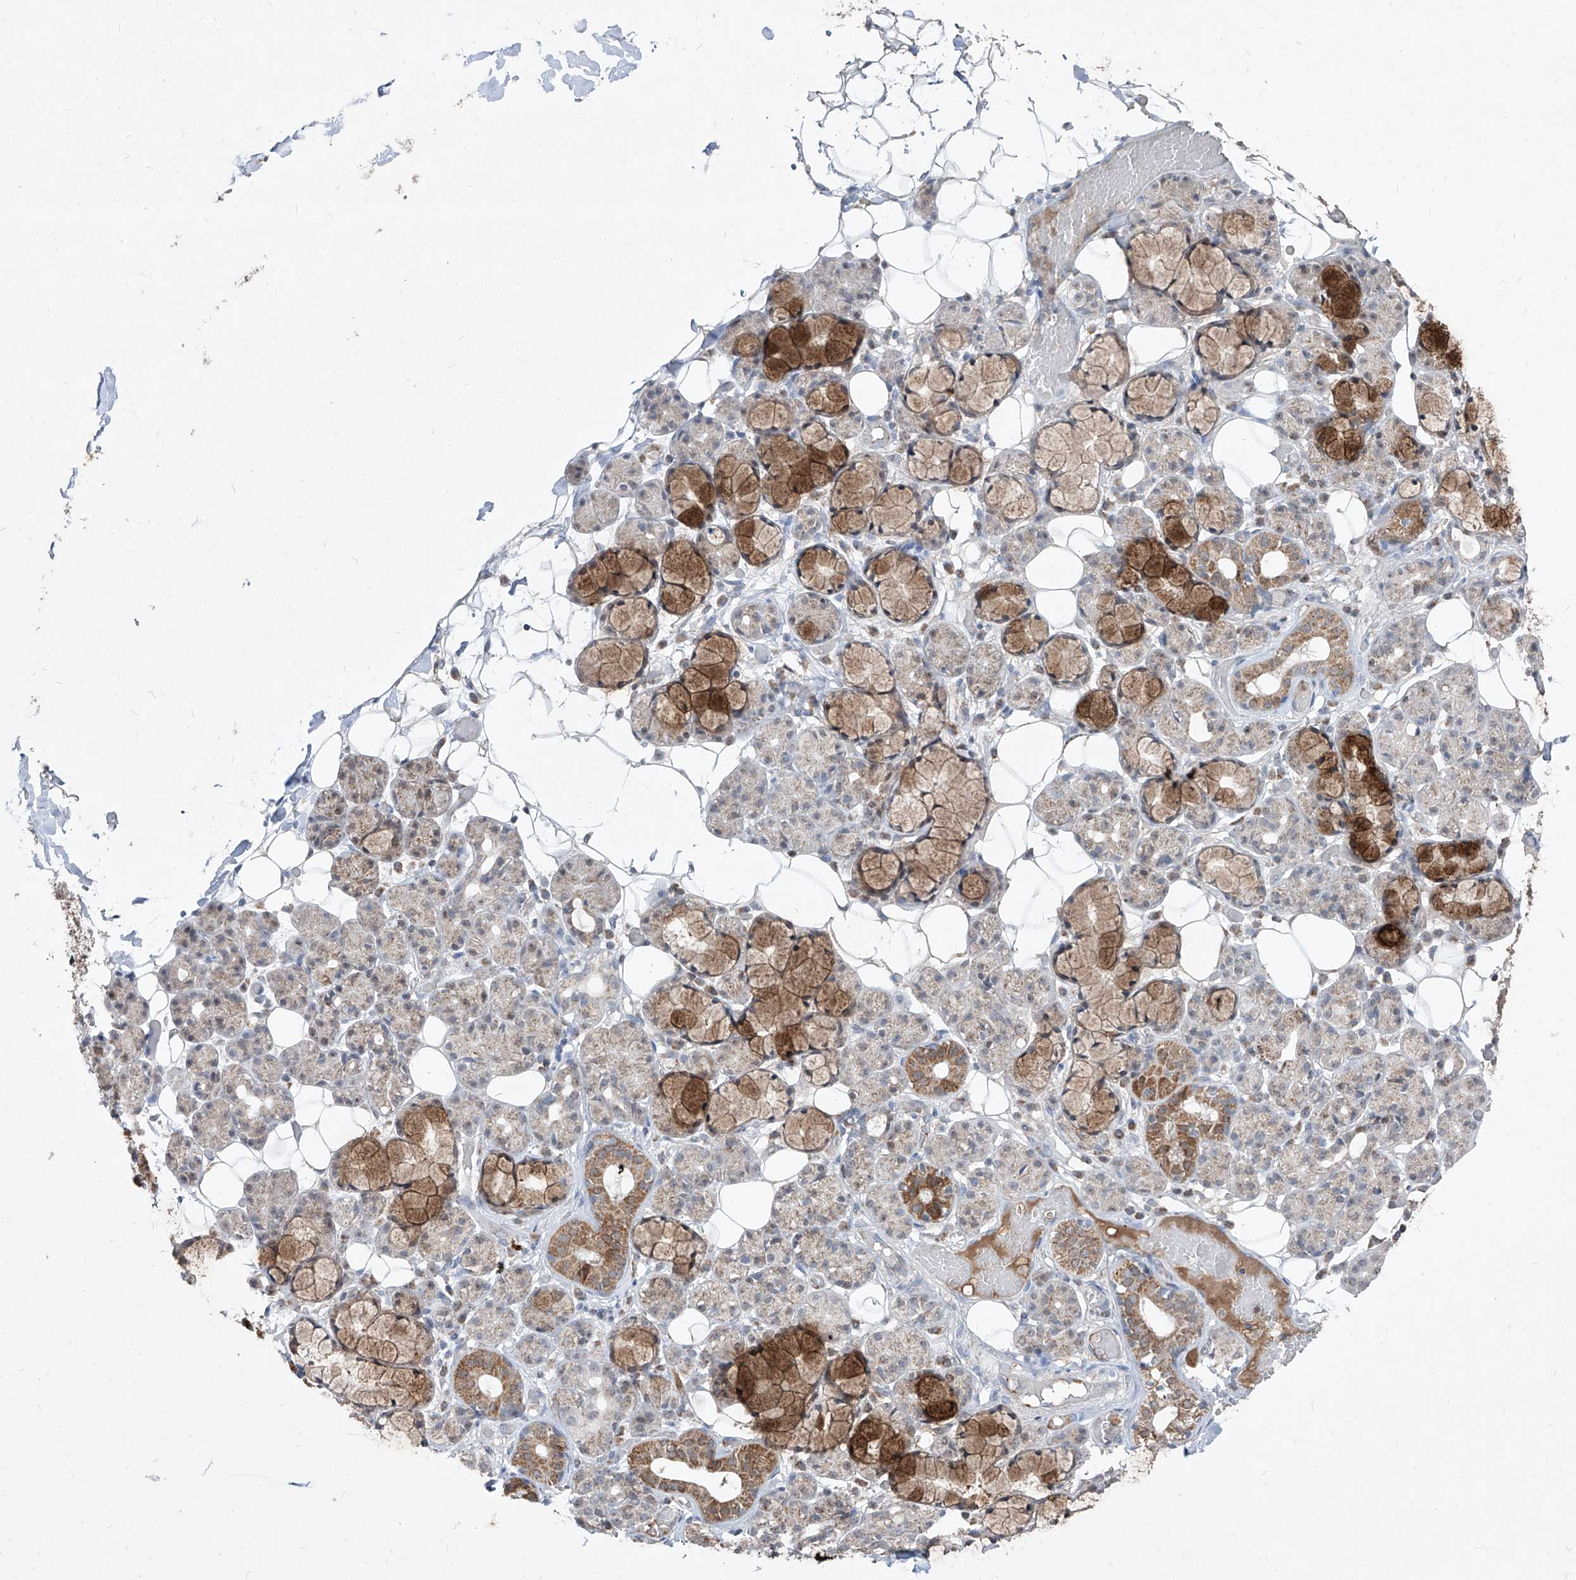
{"staining": {"intensity": "moderate", "quantity": "25%-75%", "location": "cytoplasmic/membranous"}, "tissue": "salivary gland", "cell_type": "Glandular cells", "image_type": "normal", "snomed": [{"axis": "morphology", "description": "Normal tissue, NOS"}, {"axis": "topography", "description": "Salivary gland"}], "caption": "Immunohistochemistry (DAB) staining of benign salivary gland displays moderate cytoplasmic/membranous protein staining in approximately 25%-75% of glandular cells.", "gene": "NDUFB3", "patient": {"sex": "male", "age": 63}}